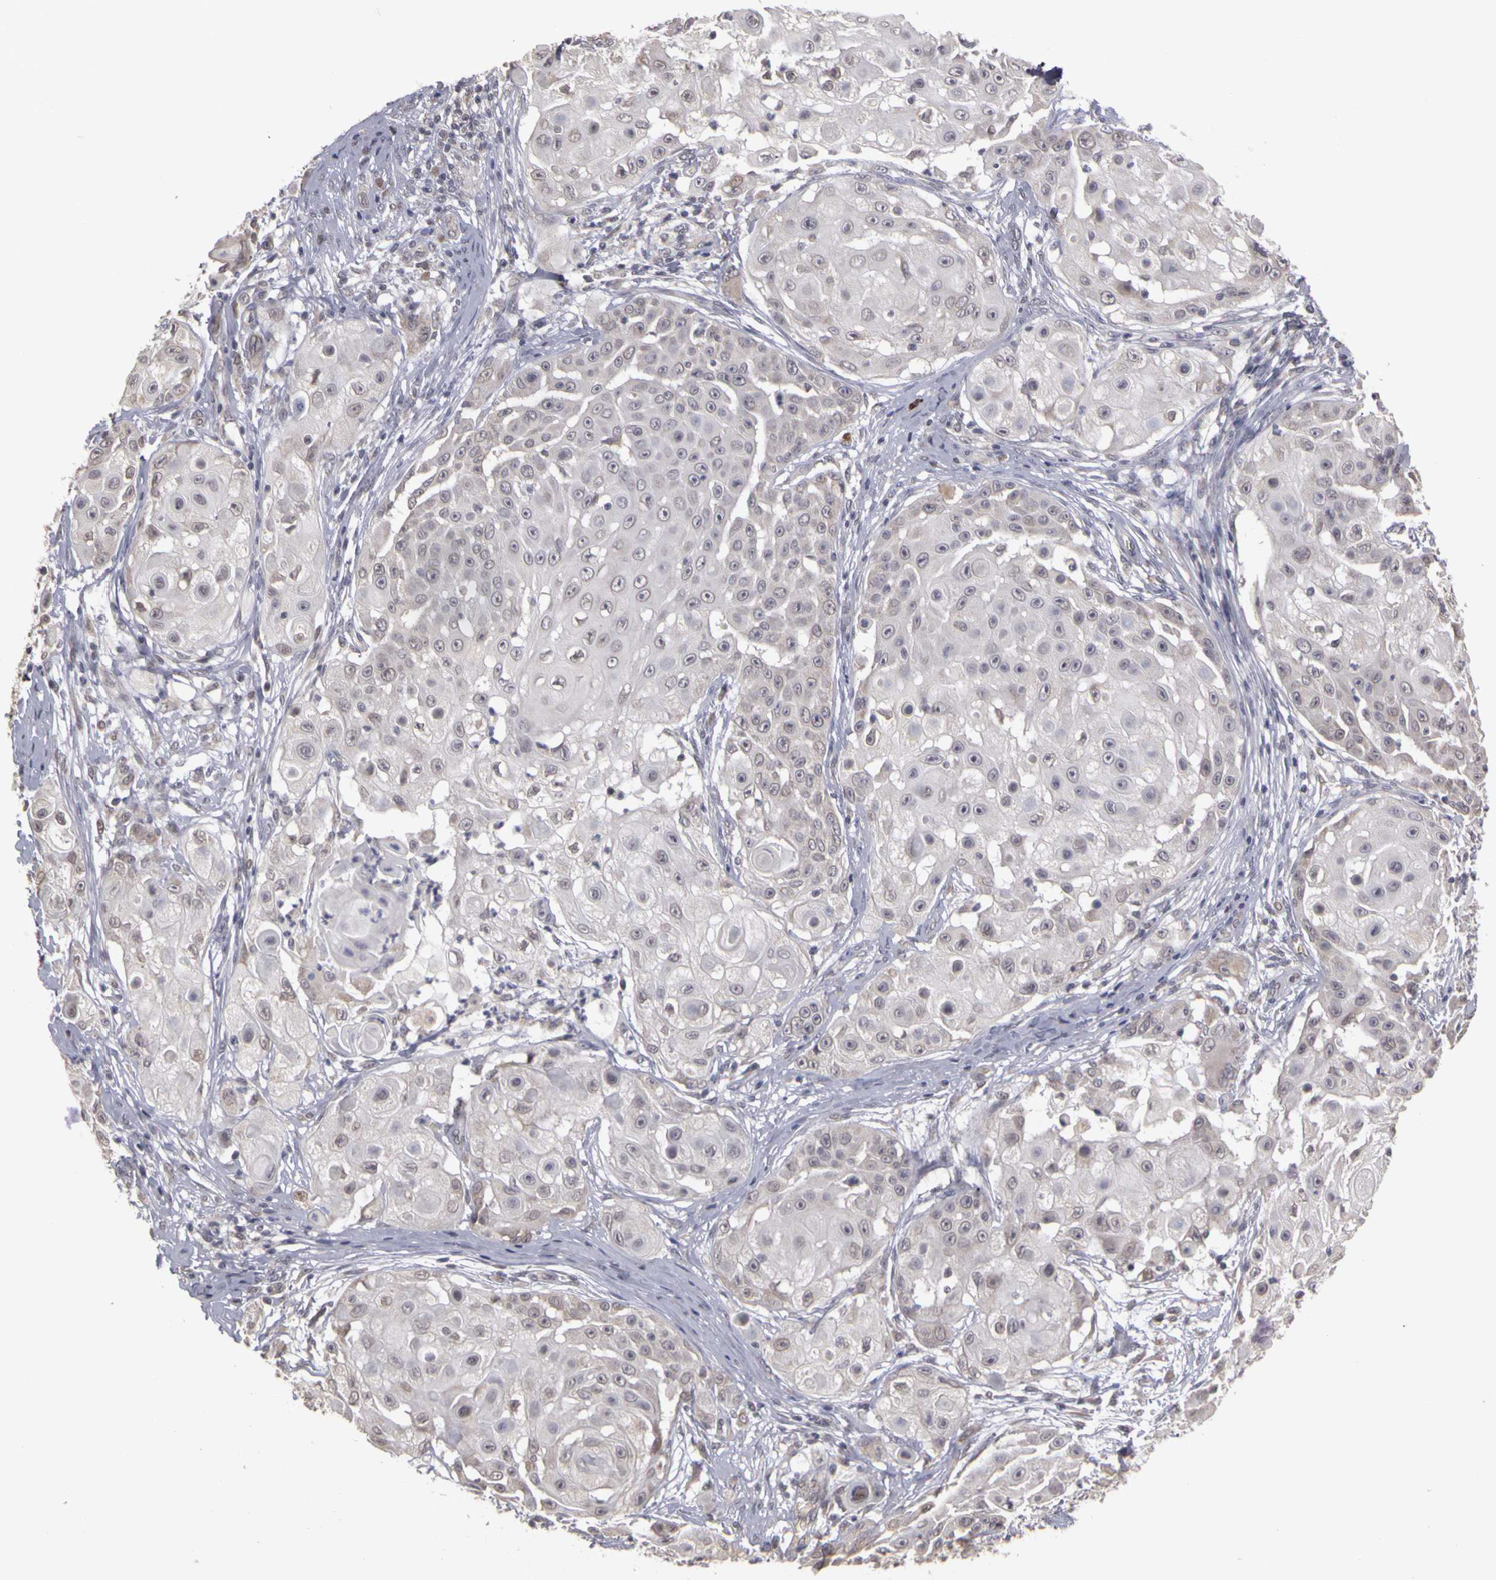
{"staining": {"intensity": "negative", "quantity": "none", "location": "none"}, "tissue": "skin cancer", "cell_type": "Tumor cells", "image_type": "cancer", "snomed": [{"axis": "morphology", "description": "Squamous cell carcinoma, NOS"}, {"axis": "topography", "description": "Skin"}], "caption": "Immunohistochemistry photomicrograph of human squamous cell carcinoma (skin) stained for a protein (brown), which exhibits no positivity in tumor cells.", "gene": "FRMD7", "patient": {"sex": "female", "age": 57}}